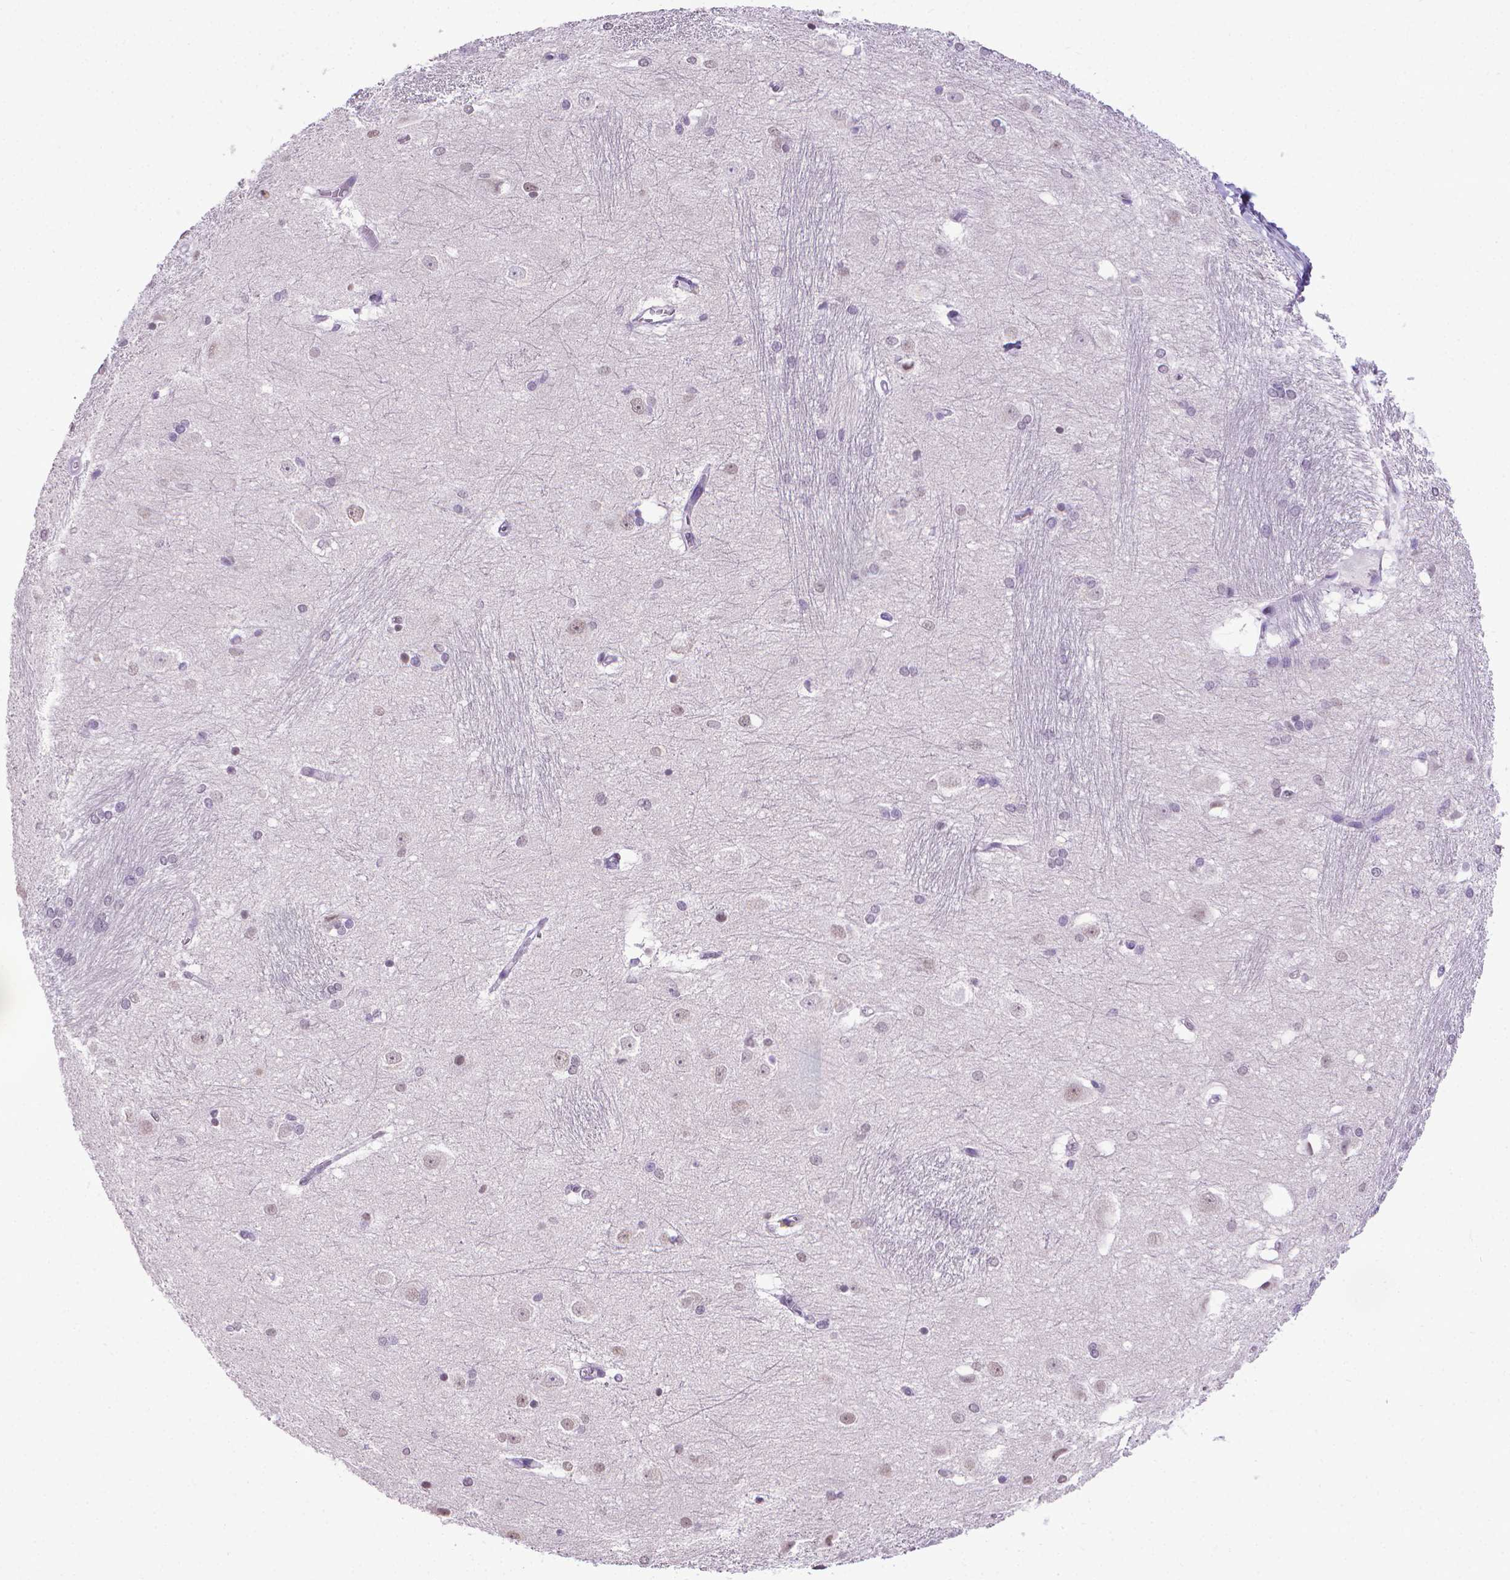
{"staining": {"intensity": "negative", "quantity": "none", "location": "none"}, "tissue": "hippocampus", "cell_type": "Glial cells", "image_type": "normal", "snomed": [{"axis": "morphology", "description": "Normal tissue, NOS"}, {"axis": "topography", "description": "Cerebral cortex"}, {"axis": "topography", "description": "Hippocampus"}], "caption": "Protein analysis of normal hippocampus reveals no significant positivity in glial cells. (Stains: DAB immunohistochemistry (IHC) with hematoxylin counter stain, Microscopy: brightfield microscopy at high magnification).", "gene": "KMO", "patient": {"sex": "female", "age": 19}}